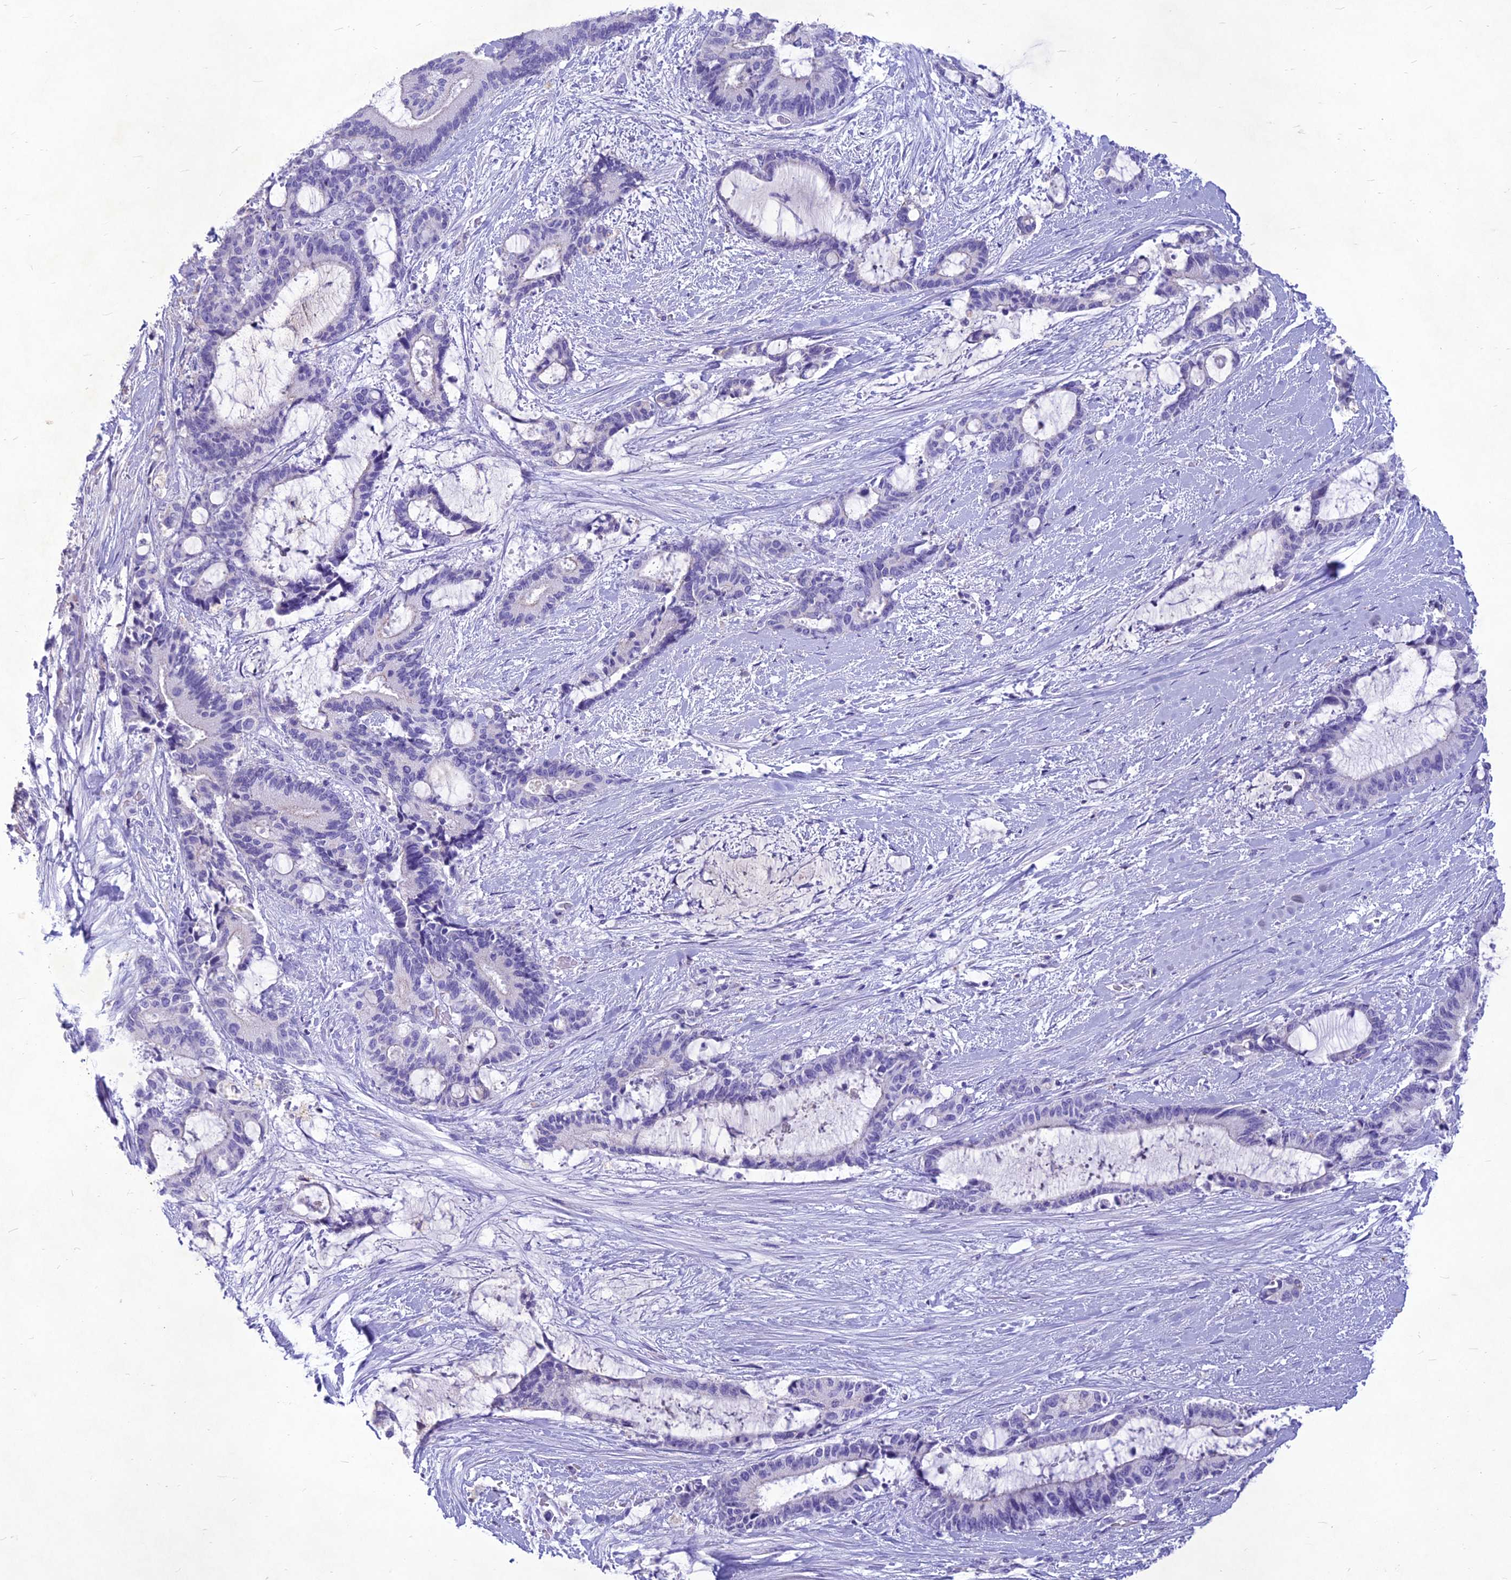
{"staining": {"intensity": "negative", "quantity": "none", "location": "none"}, "tissue": "liver cancer", "cell_type": "Tumor cells", "image_type": "cancer", "snomed": [{"axis": "morphology", "description": "Normal tissue, NOS"}, {"axis": "morphology", "description": "Cholangiocarcinoma"}, {"axis": "topography", "description": "Liver"}, {"axis": "topography", "description": "Peripheral nerve tissue"}], "caption": "Liver cancer was stained to show a protein in brown. There is no significant positivity in tumor cells.", "gene": "IFT172", "patient": {"sex": "female", "age": 73}}